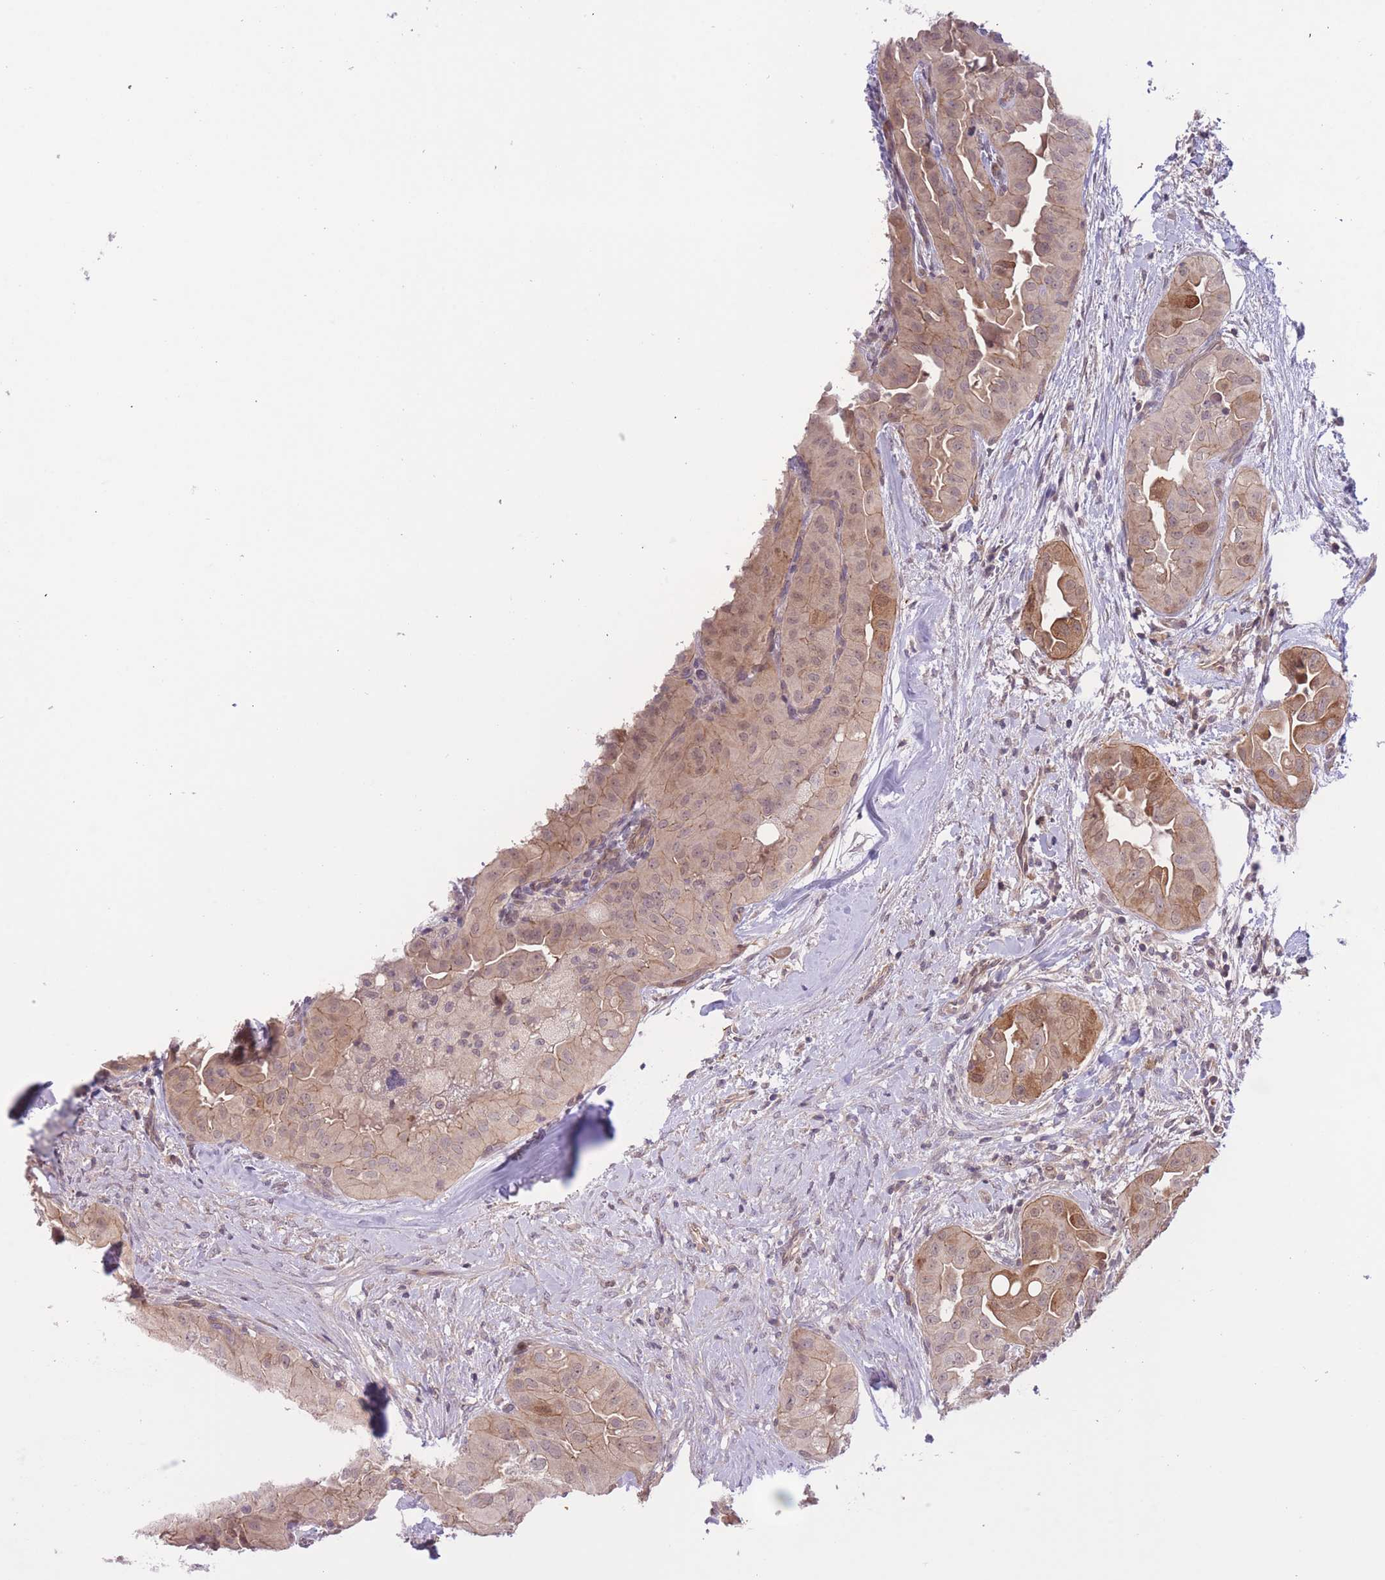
{"staining": {"intensity": "moderate", "quantity": "<25%", "location": "cytoplasmic/membranous"}, "tissue": "thyroid cancer", "cell_type": "Tumor cells", "image_type": "cancer", "snomed": [{"axis": "morphology", "description": "Normal tissue, NOS"}, {"axis": "morphology", "description": "Papillary adenocarcinoma, NOS"}, {"axis": "topography", "description": "Thyroid gland"}], "caption": "Thyroid papillary adenocarcinoma tissue shows moderate cytoplasmic/membranous positivity in about <25% of tumor cells", "gene": "FUT5", "patient": {"sex": "female", "age": 59}}